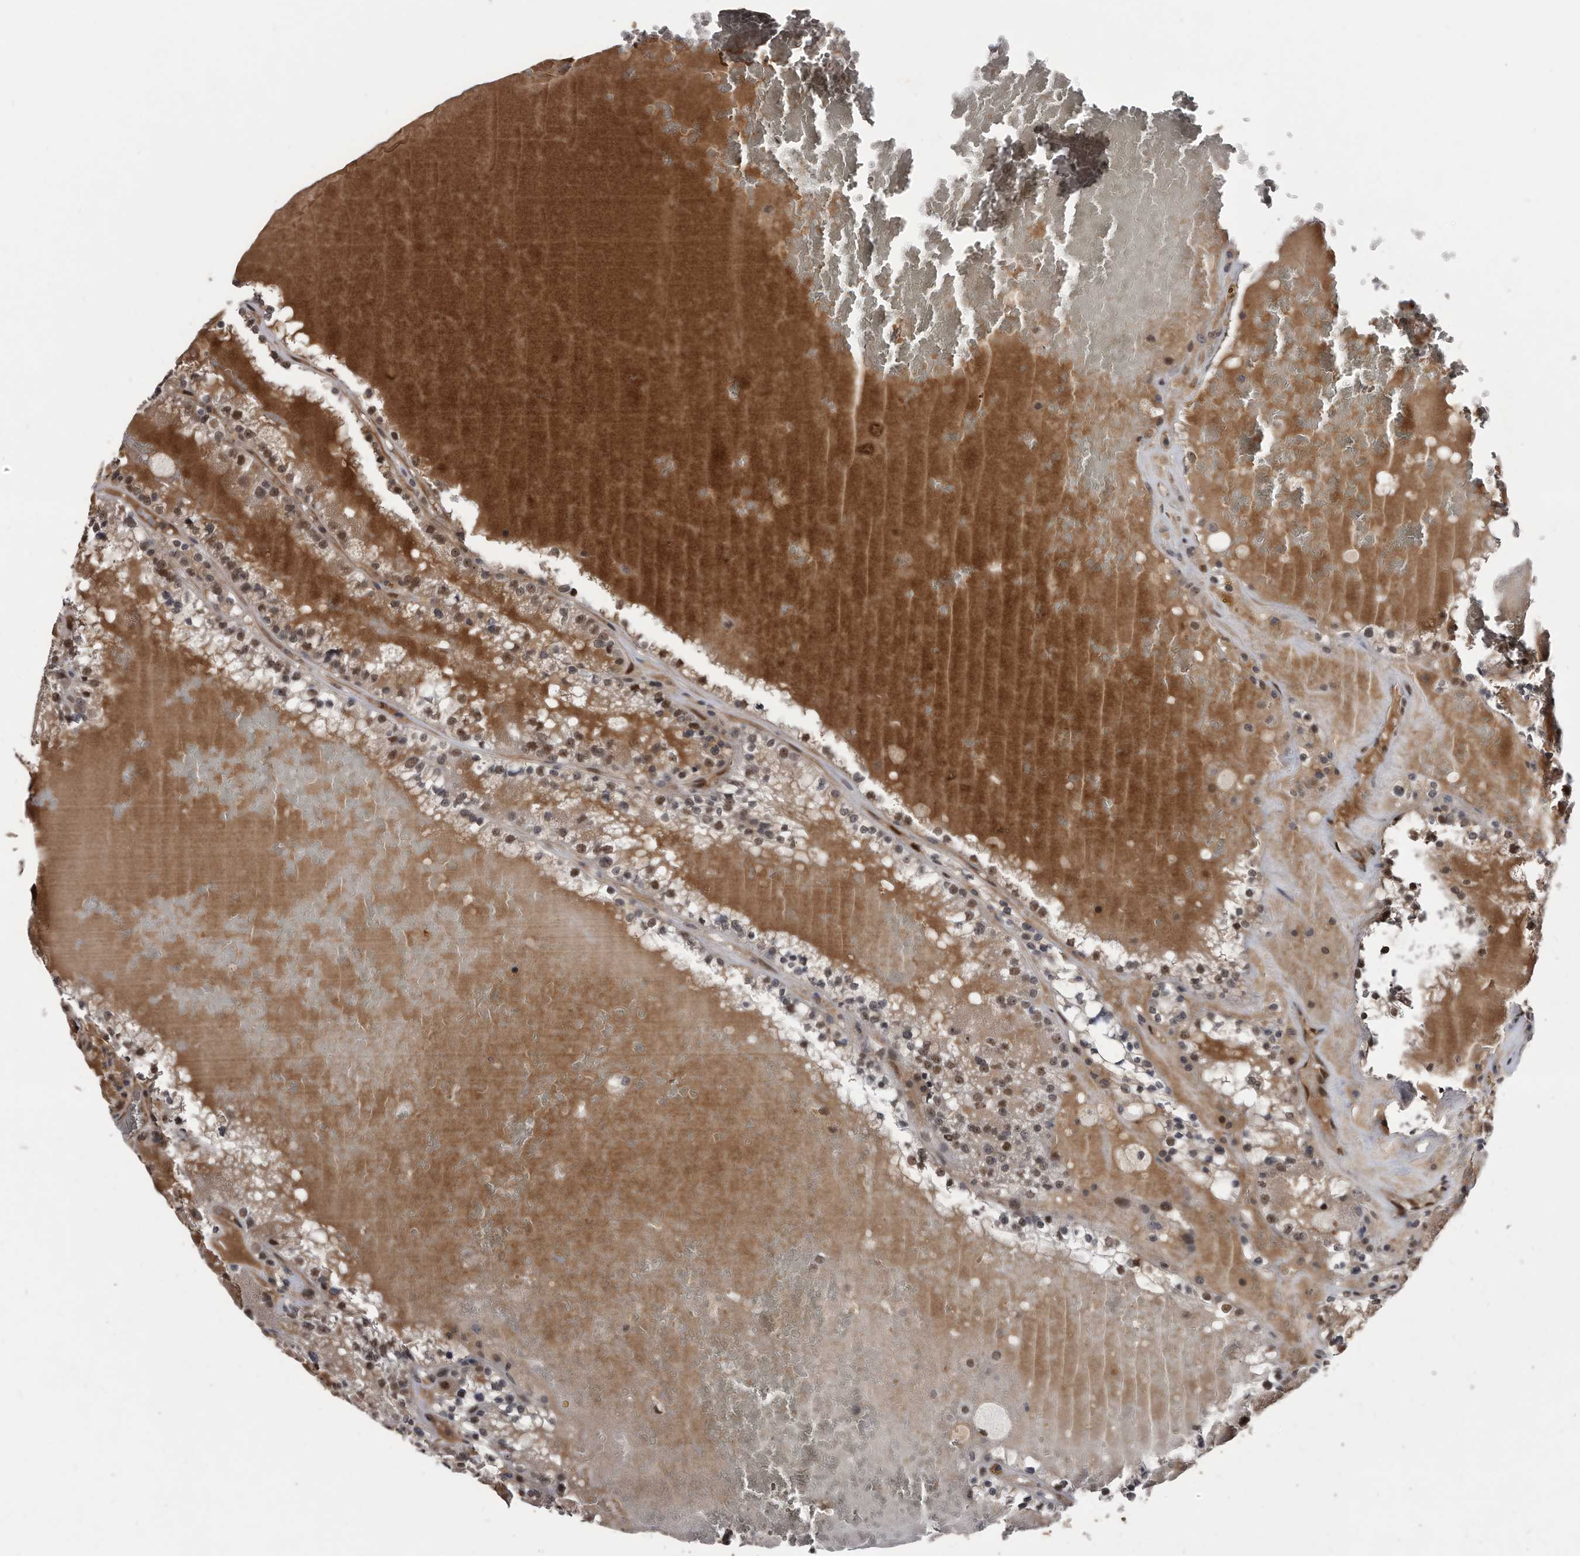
{"staining": {"intensity": "moderate", "quantity": ">75%", "location": "cytoplasmic/membranous,nuclear"}, "tissue": "renal cancer", "cell_type": "Tumor cells", "image_type": "cancer", "snomed": [{"axis": "morphology", "description": "Adenocarcinoma, NOS"}, {"axis": "topography", "description": "Kidney"}], "caption": "Moderate cytoplasmic/membranous and nuclear staining for a protein is appreciated in about >75% of tumor cells of renal adenocarcinoma using immunohistochemistry.", "gene": "RAD23B", "patient": {"sex": "female", "age": 56}}